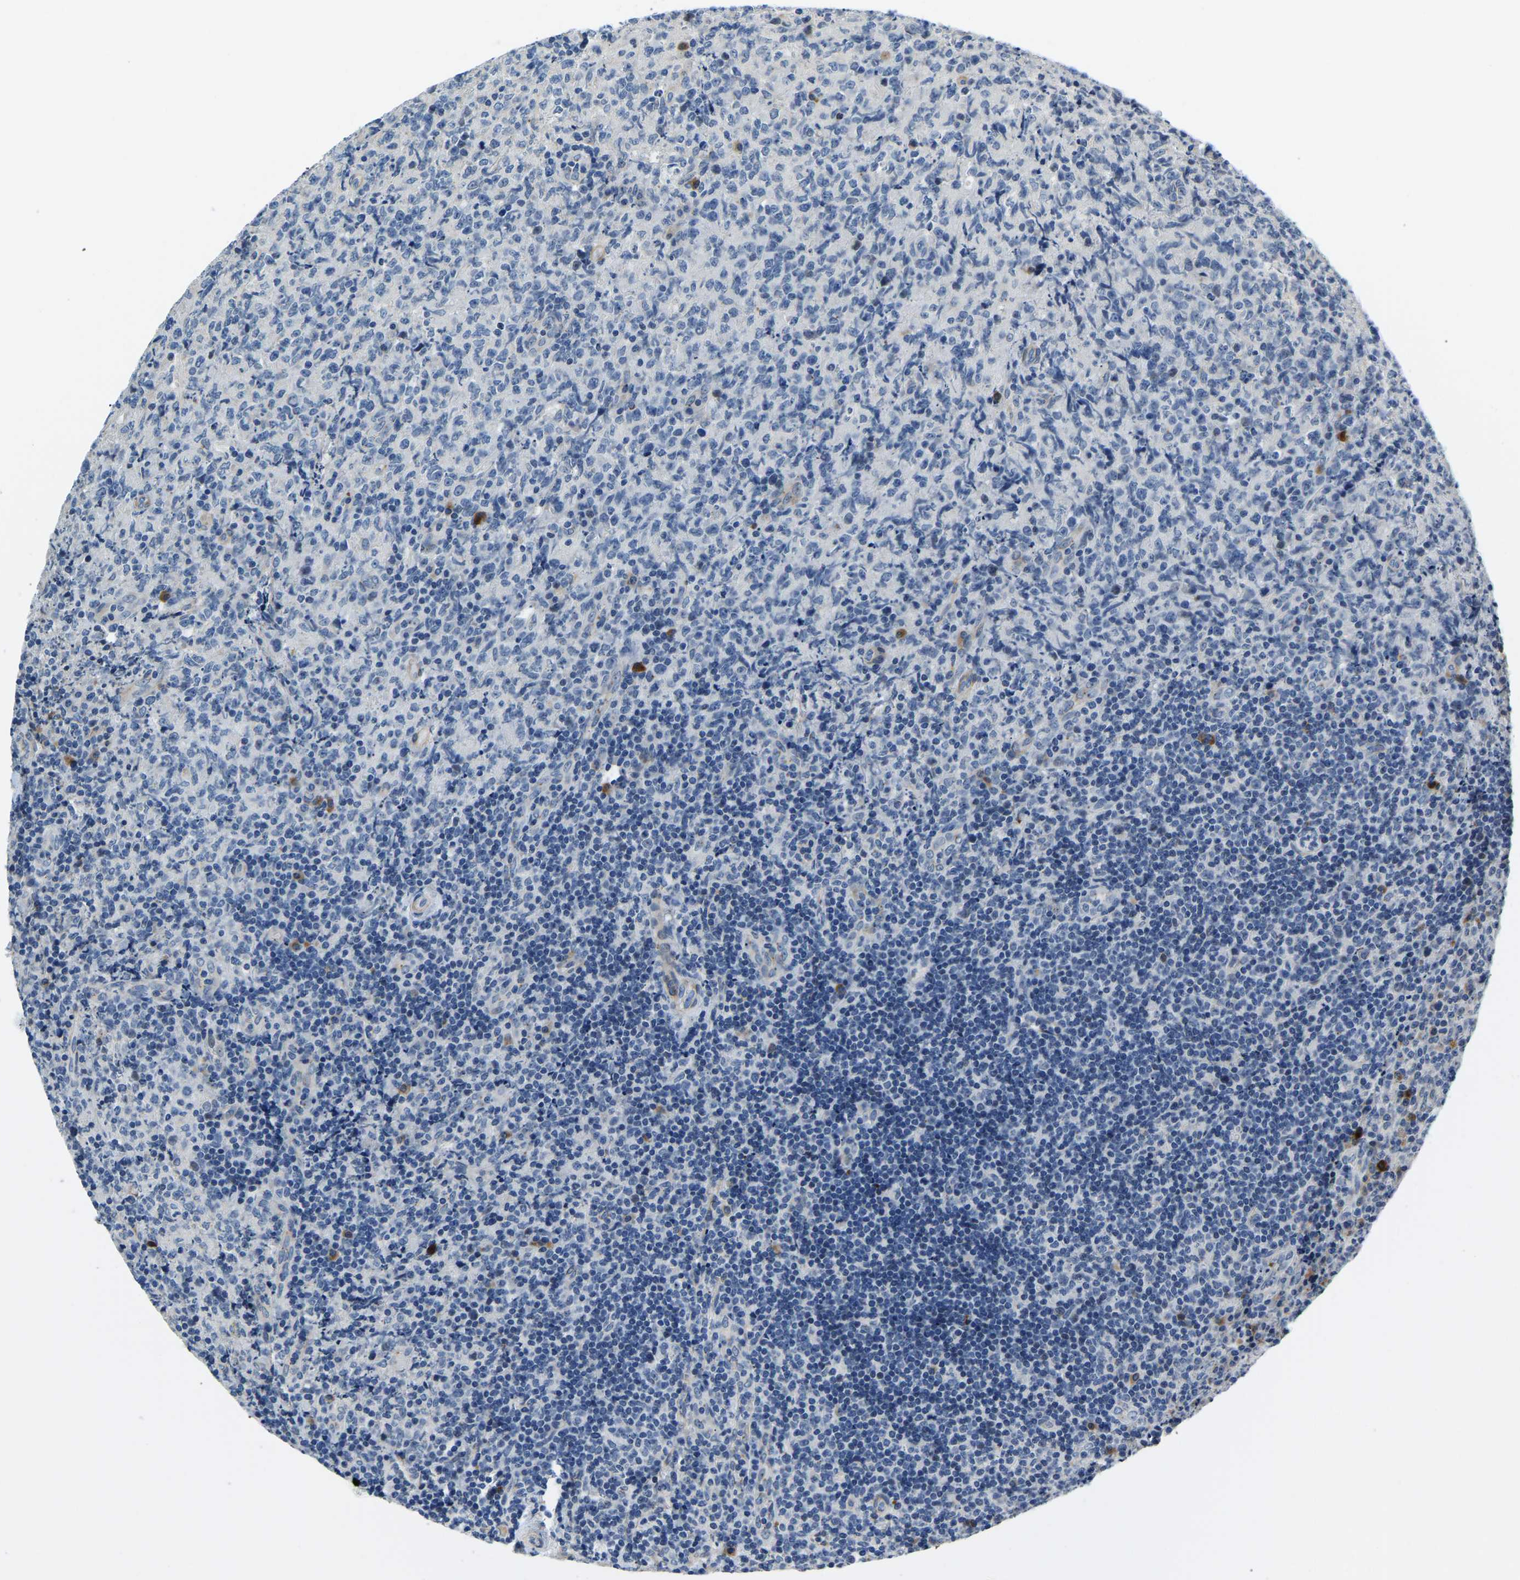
{"staining": {"intensity": "negative", "quantity": "none", "location": "none"}, "tissue": "lymphoma", "cell_type": "Tumor cells", "image_type": "cancer", "snomed": [{"axis": "morphology", "description": "Malignant lymphoma, non-Hodgkin's type, High grade"}, {"axis": "topography", "description": "Tonsil"}], "caption": "DAB immunohistochemical staining of human lymphoma displays no significant positivity in tumor cells.", "gene": "LIAS", "patient": {"sex": "female", "age": 36}}